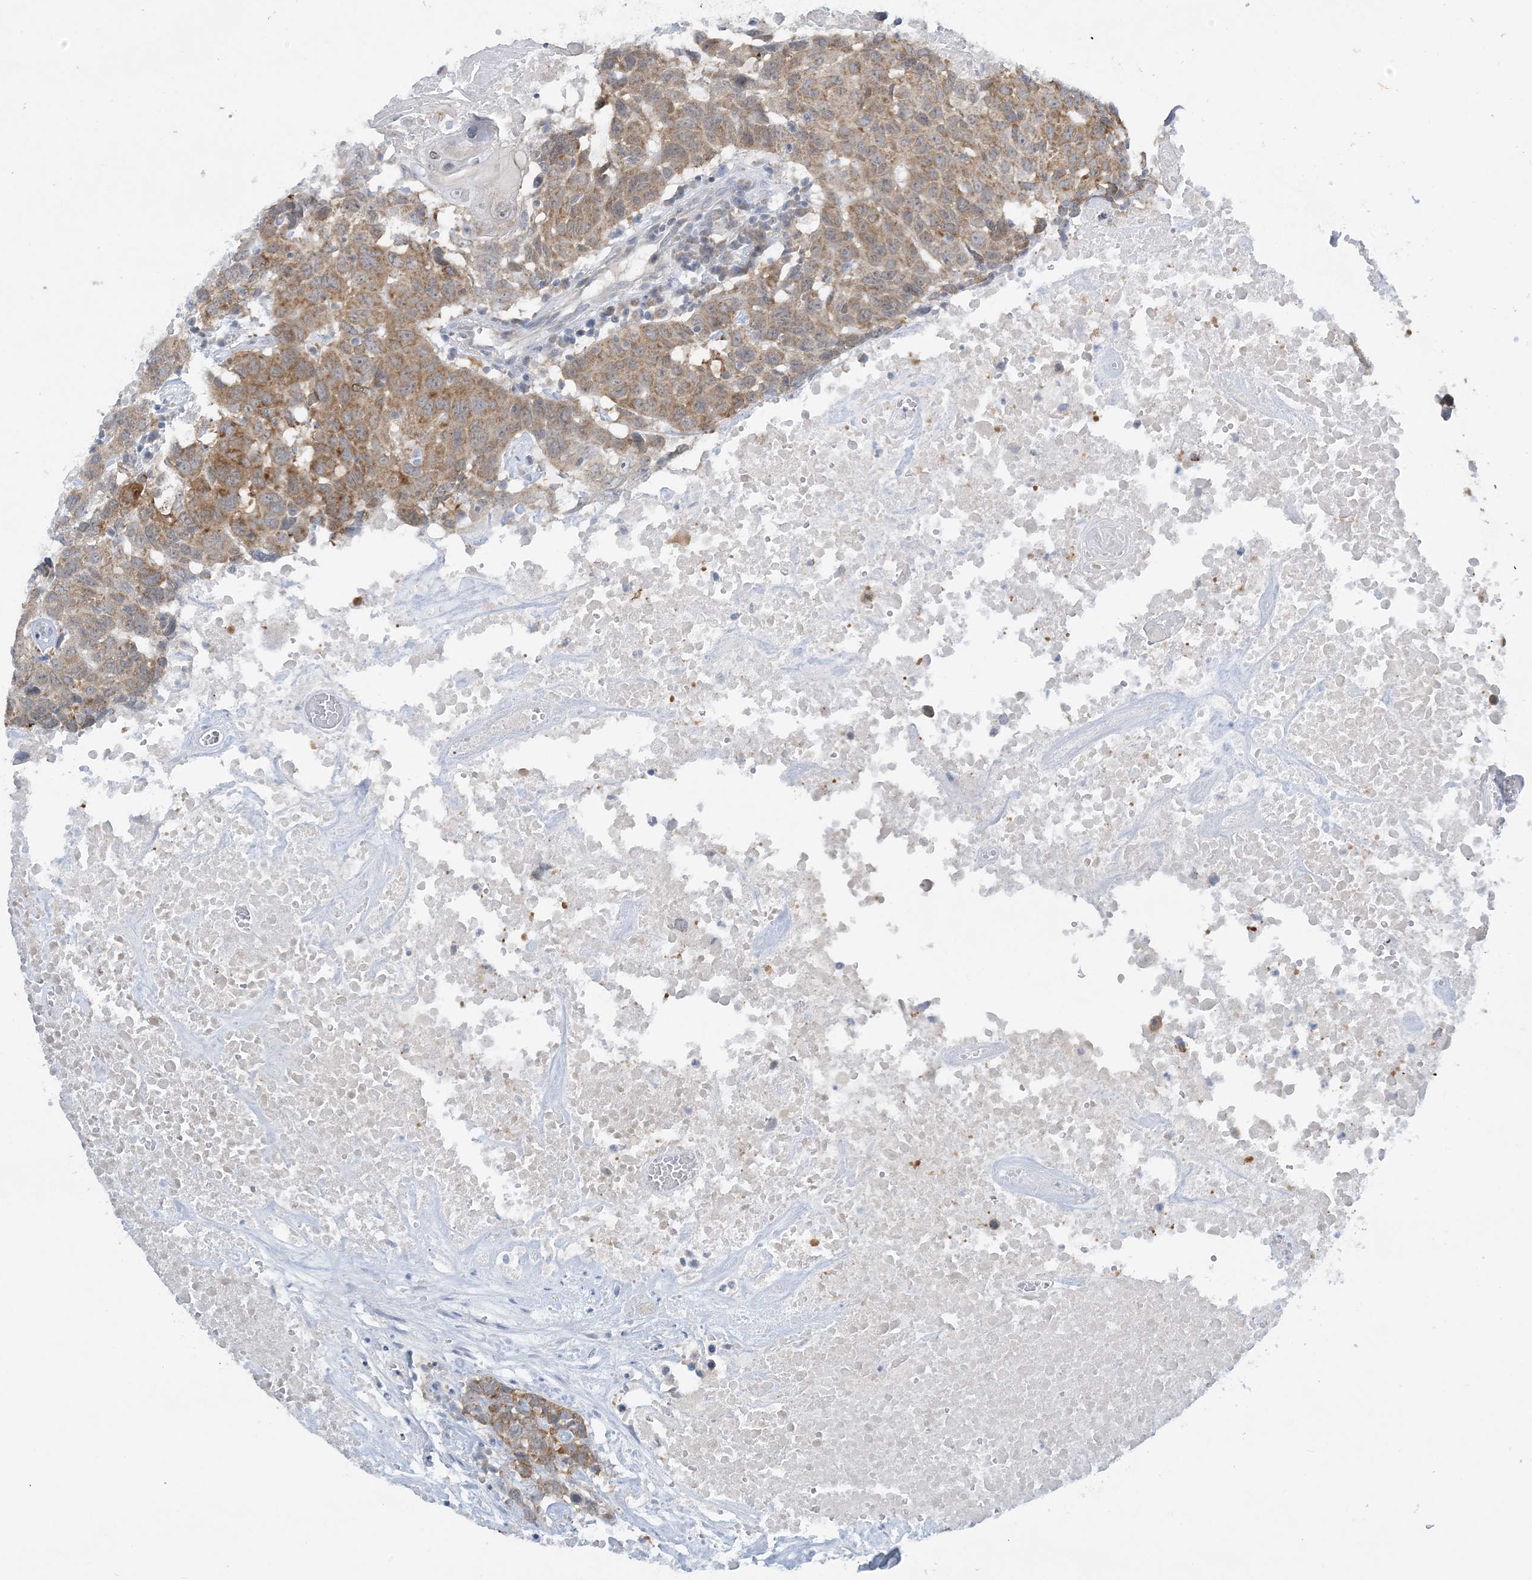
{"staining": {"intensity": "moderate", "quantity": ">75%", "location": "cytoplasmic/membranous"}, "tissue": "head and neck cancer", "cell_type": "Tumor cells", "image_type": "cancer", "snomed": [{"axis": "morphology", "description": "Squamous cell carcinoma, NOS"}, {"axis": "topography", "description": "Head-Neck"}], "caption": "Squamous cell carcinoma (head and neck) stained with IHC exhibits moderate cytoplasmic/membranous staining in approximately >75% of tumor cells.", "gene": "MRPS18A", "patient": {"sex": "male", "age": 66}}